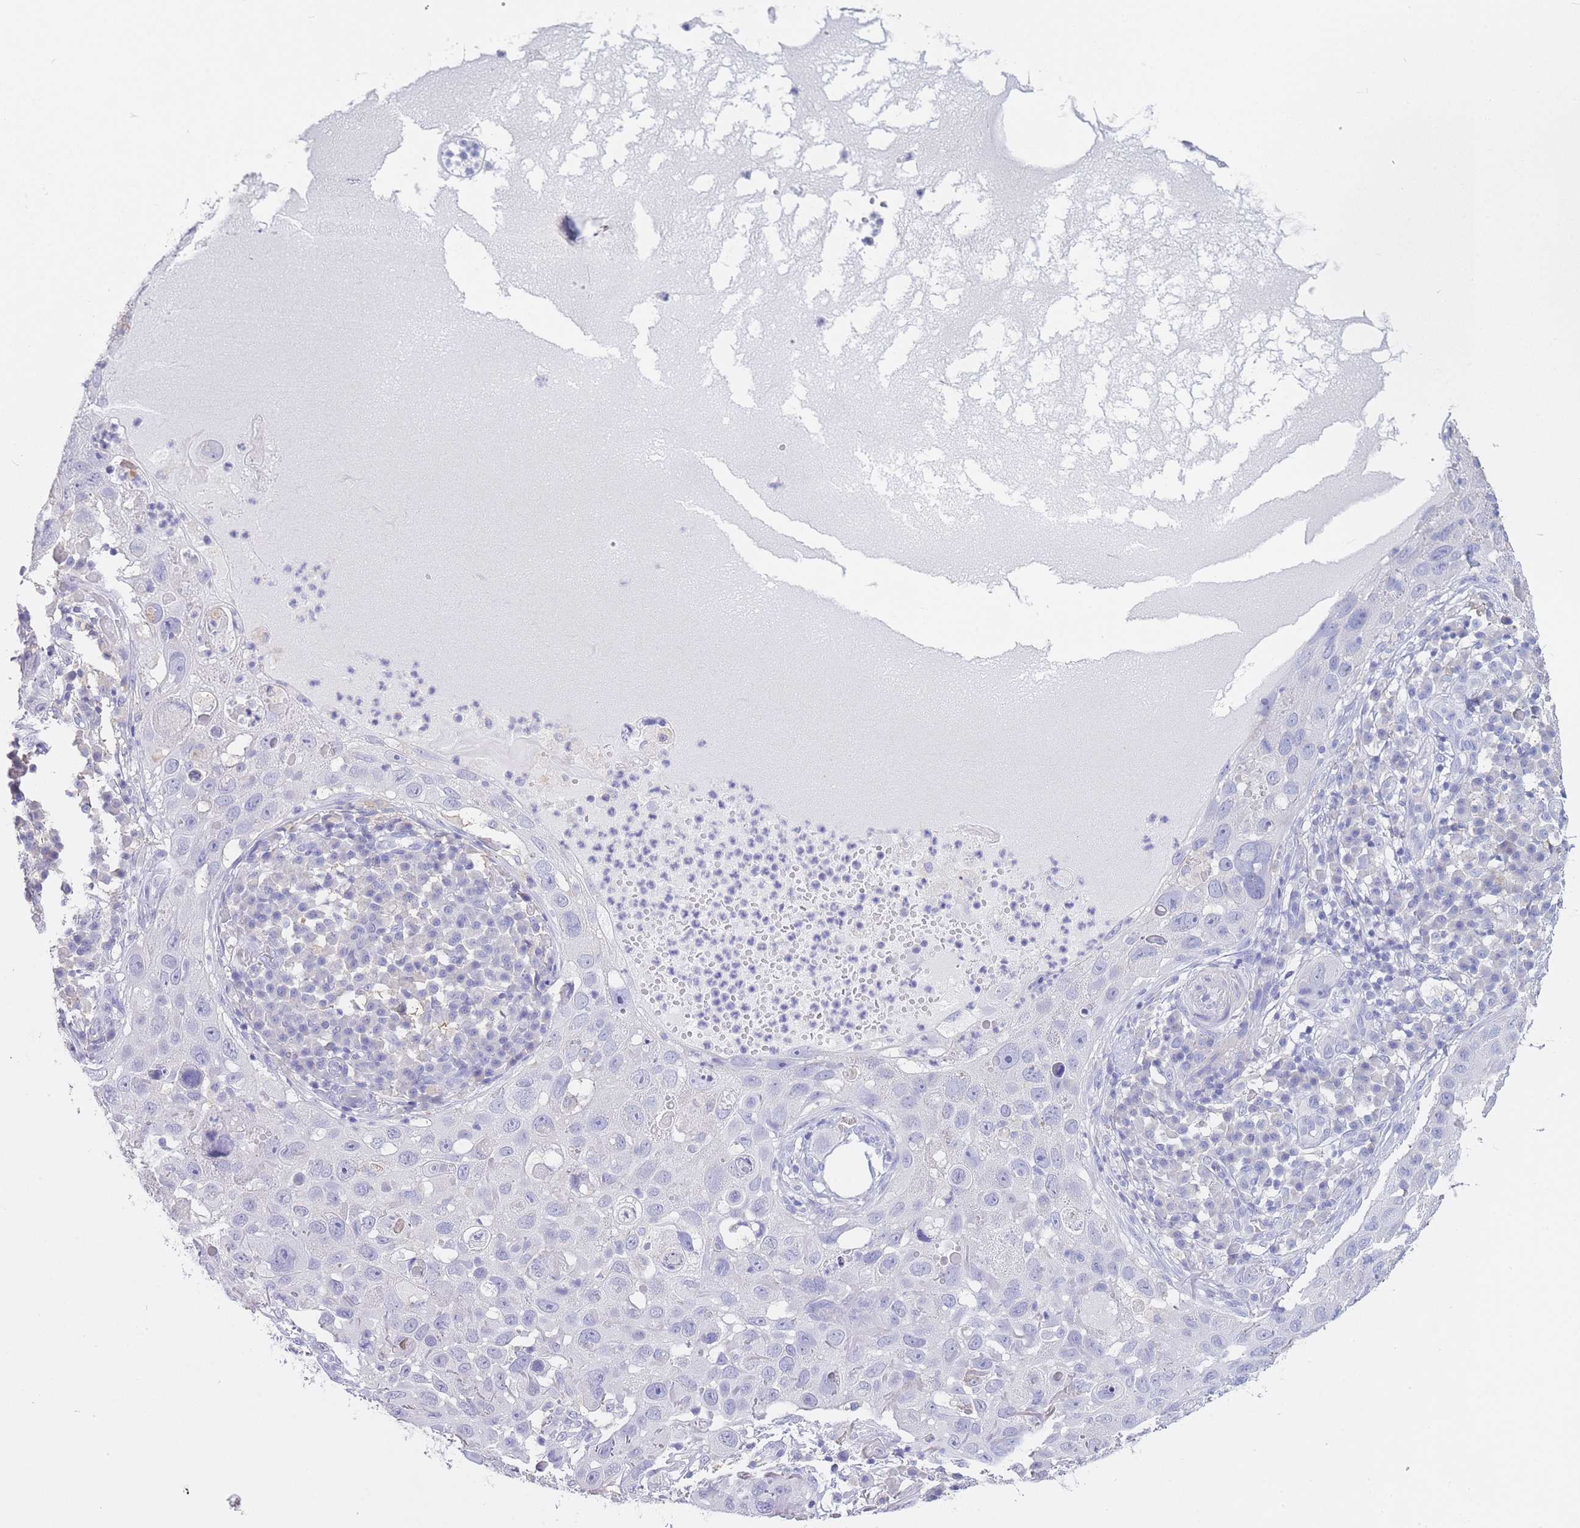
{"staining": {"intensity": "negative", "quantity": "none", "location": "none"}, "tissue": "skin cancer", "cell_type": "Tumor cells", "image_type": "cancer", "snomed": [{"axis": "morphology", "description": "Squamous cell carcinoma in situ, NOS"}, {"axis": "morphology", "description": "Squamous cell carcinoma, NOS"}, {"axis": "topography", "description": "Skin"}], "caption": "Tumor cells are negative for protein expression in human skin cancer. Brightfield microscopy of immunohistochemistry stained with DAB (brown) and hematoxylin (blue), captured at high magnification.", "gene": "CD37", "patient": {"sex": "male", "age": 93}}